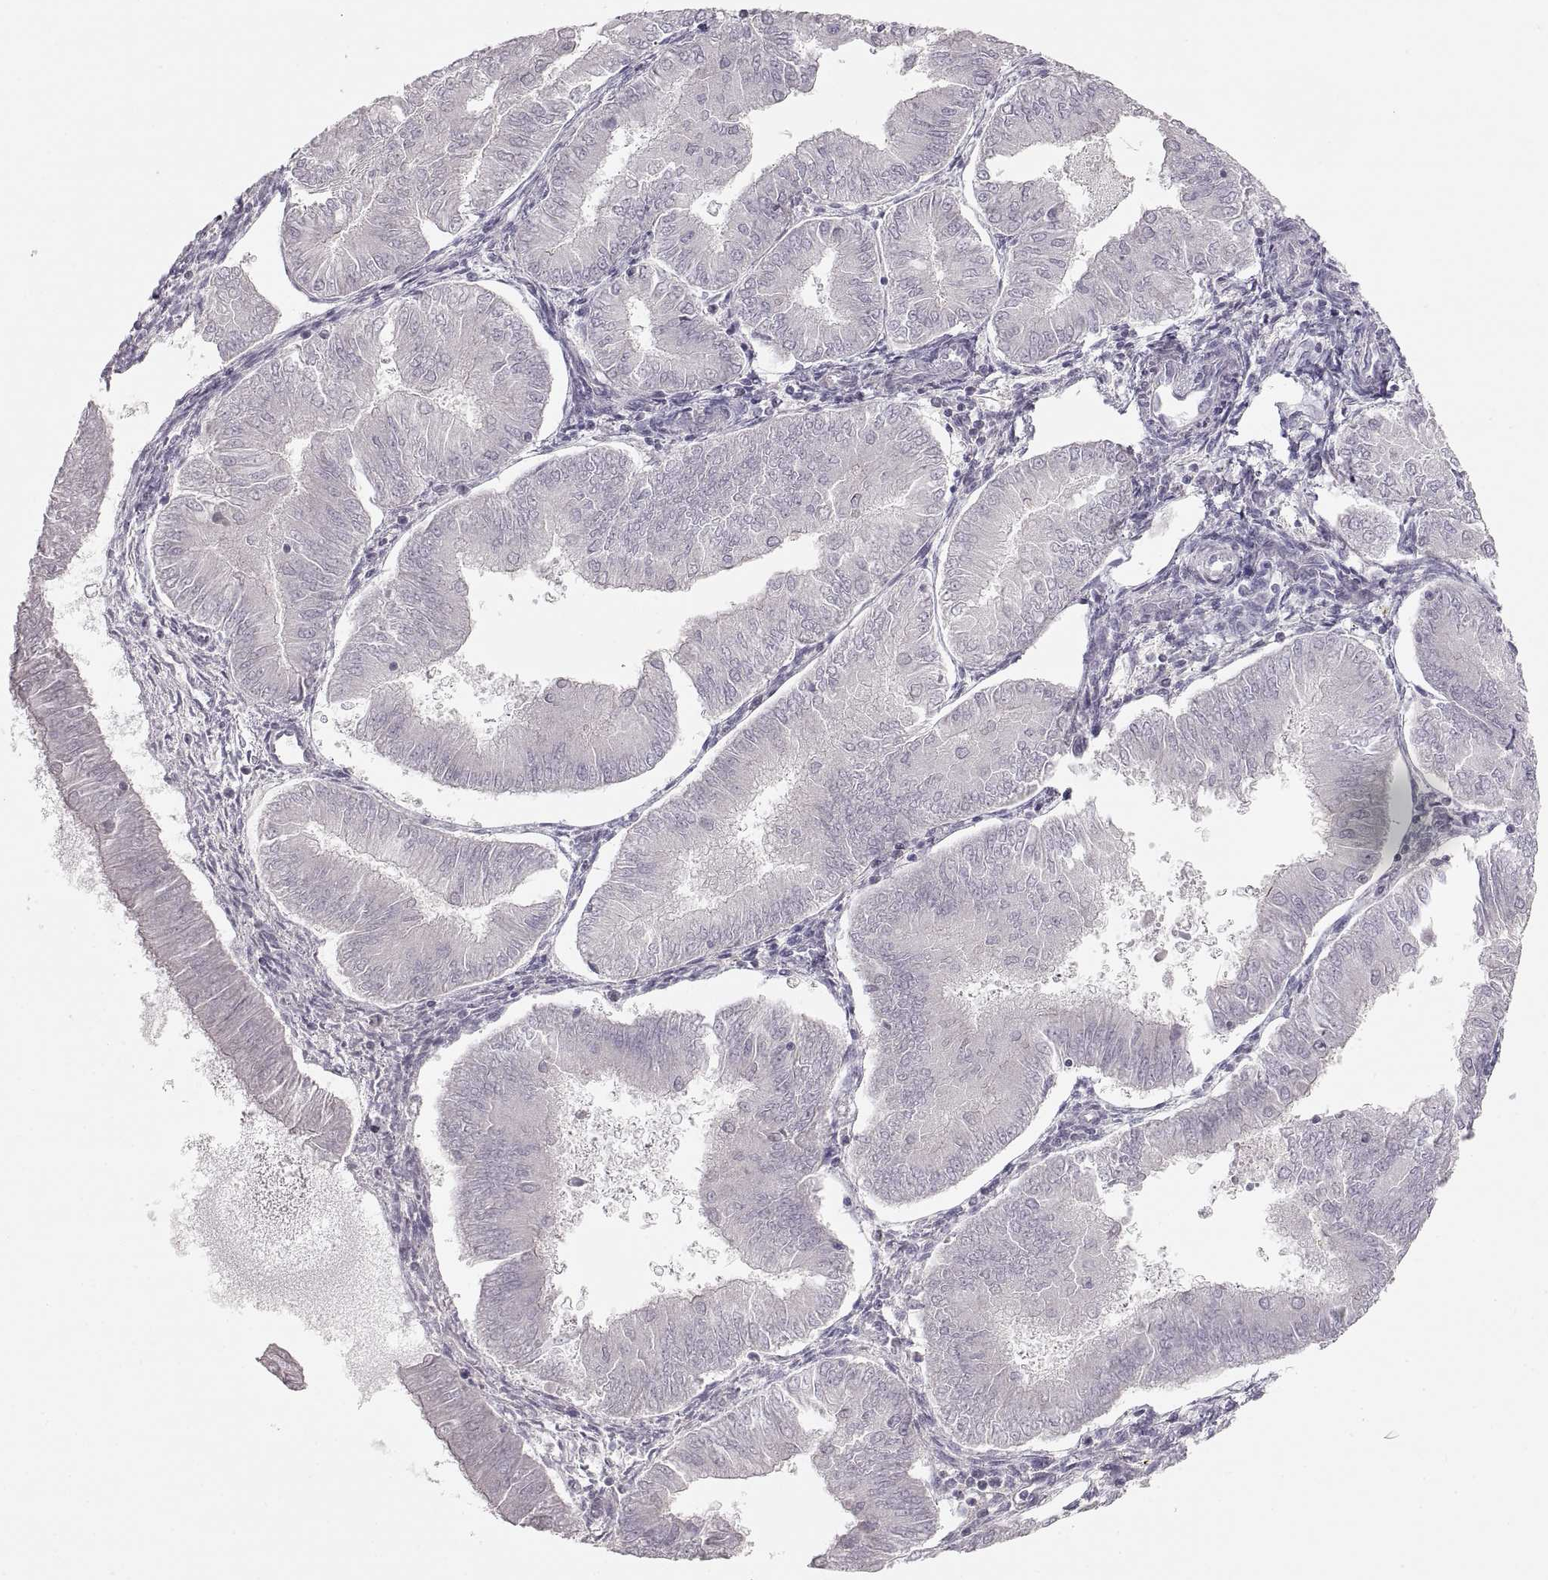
{"staining": {"intensity": "negative", "quantity": "none", "location": "none"}, "tissue": "endometrial cancer", "cell_type": "Tumor cells", "image_type": "cancer", "snomed": [{"axis": "morphology", "description": "Adenocarcinoma, NOS"}, {"axis": "topography", "description": "Endometrium"}], "caption": "Immunohistochemistry of adenocarcinoma (endometrial) reveals no positivity in tumor cells.", "gene": "PCSK2", "patient": {"sex": "female", "age": 53}}